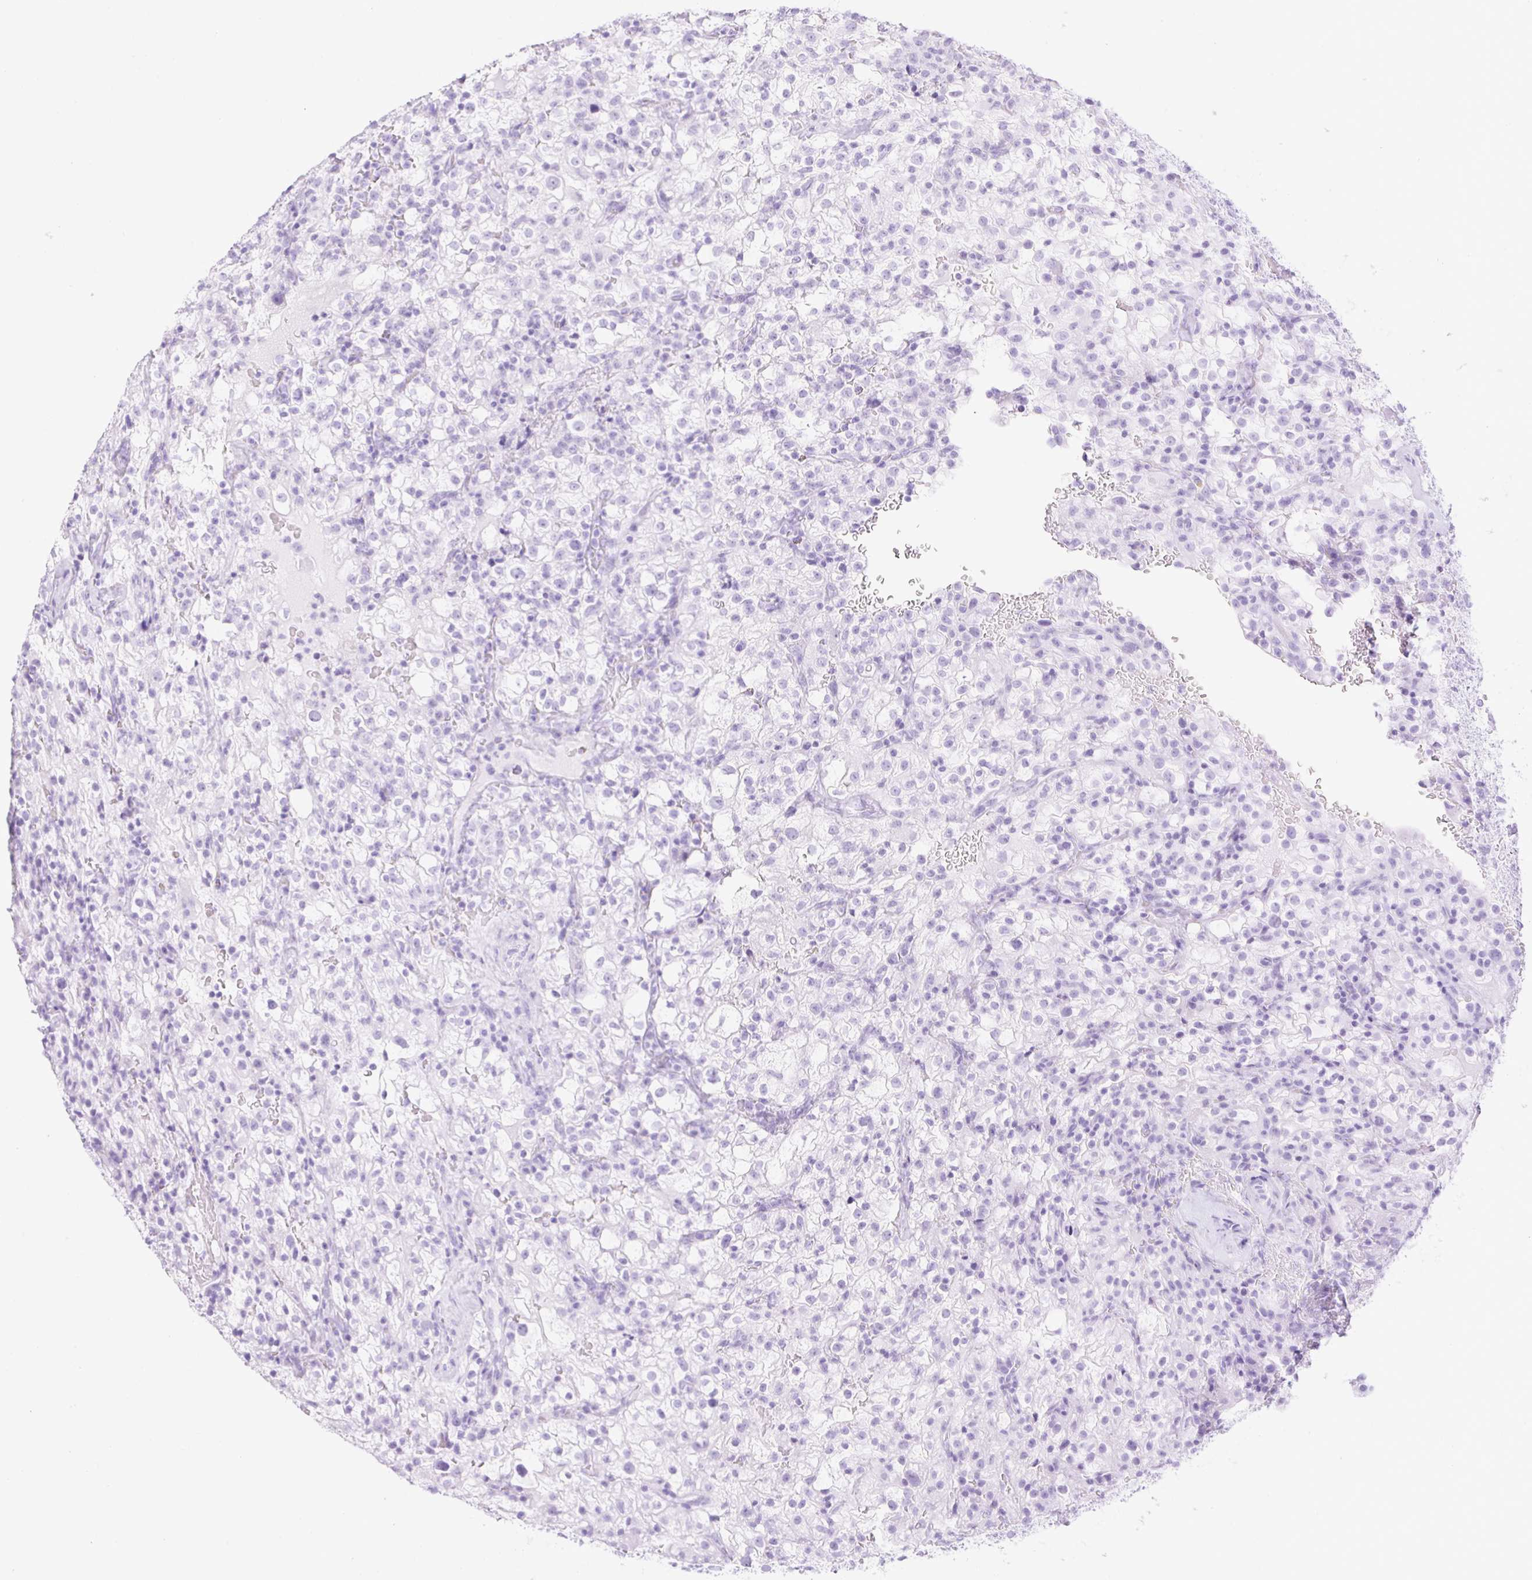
{"staining": {"intensity": "negative", "quantity": "none", "location": "none"}, "tissue": "renal cancer", "cell_type": "Tumor cells", "image_type": "cancer", "snomed": [{"axis": "morphology", "description": "Adenocarcinoma, NOS"}, {"axis": "topography", "description": "Kidney"}], "caption": "The image exhibits no staining of tumor cells in renal cancer.", "gene": "RIPPLY3", "patient": {"sex": "female", "age": 74}}